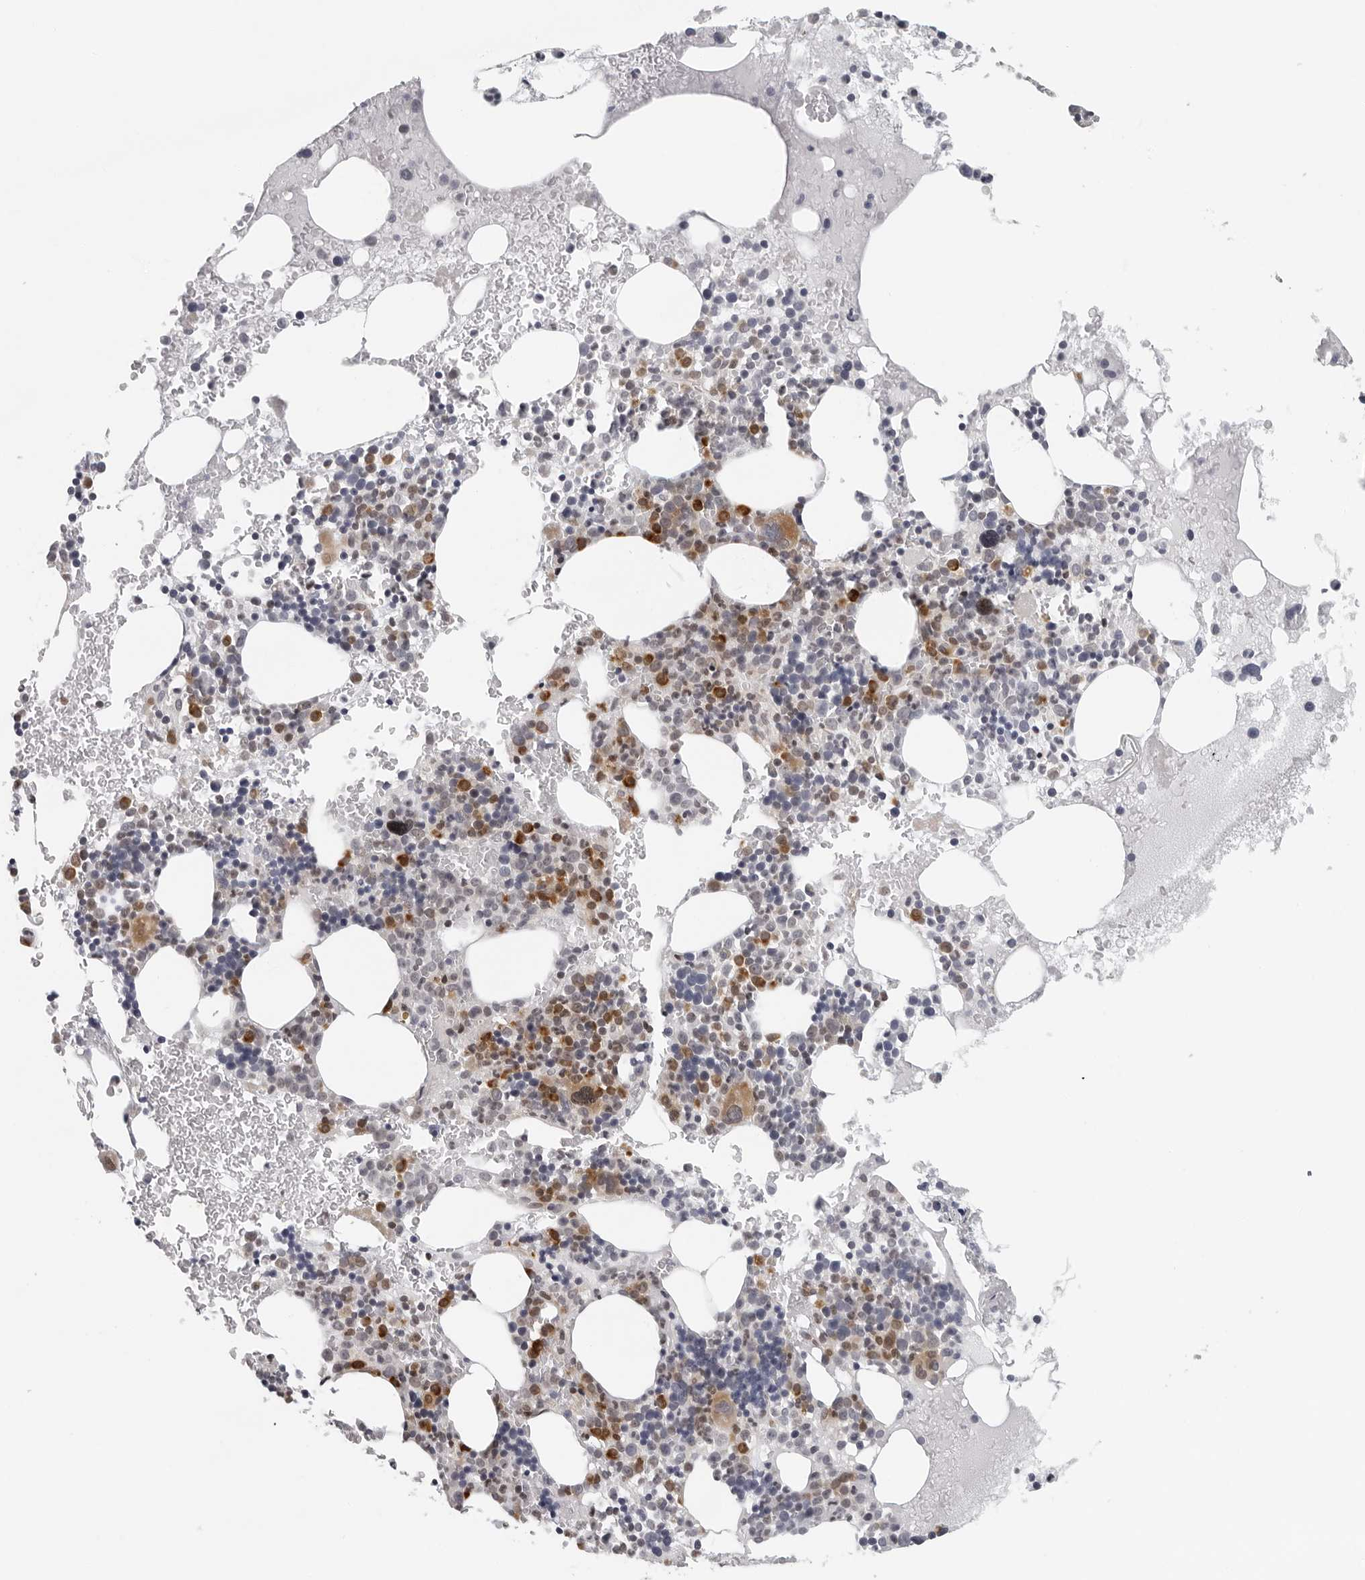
{"staining": {"intensity": "moderate", "quantity": "25%-75%", "location": "cytoplasmic/membranous"}, "tissue": "bone marrow", "cell_type": "Hematopoietic cells", "image_type": "normal", "snomed": [{"axis": "morphology", "description": "Normal tissue, NOS"}, {"axis": "topography", "description": "Bone marrow"}], "caption": "Protein expression by immunohistochemistry shows moderate cytoplasmic/membranous expression in approximately 25%-75% of hematopoietic cells in benign bone marrow.", "gene": "PIP4K2C", "patient": {"sex": "male", "age": 73}}